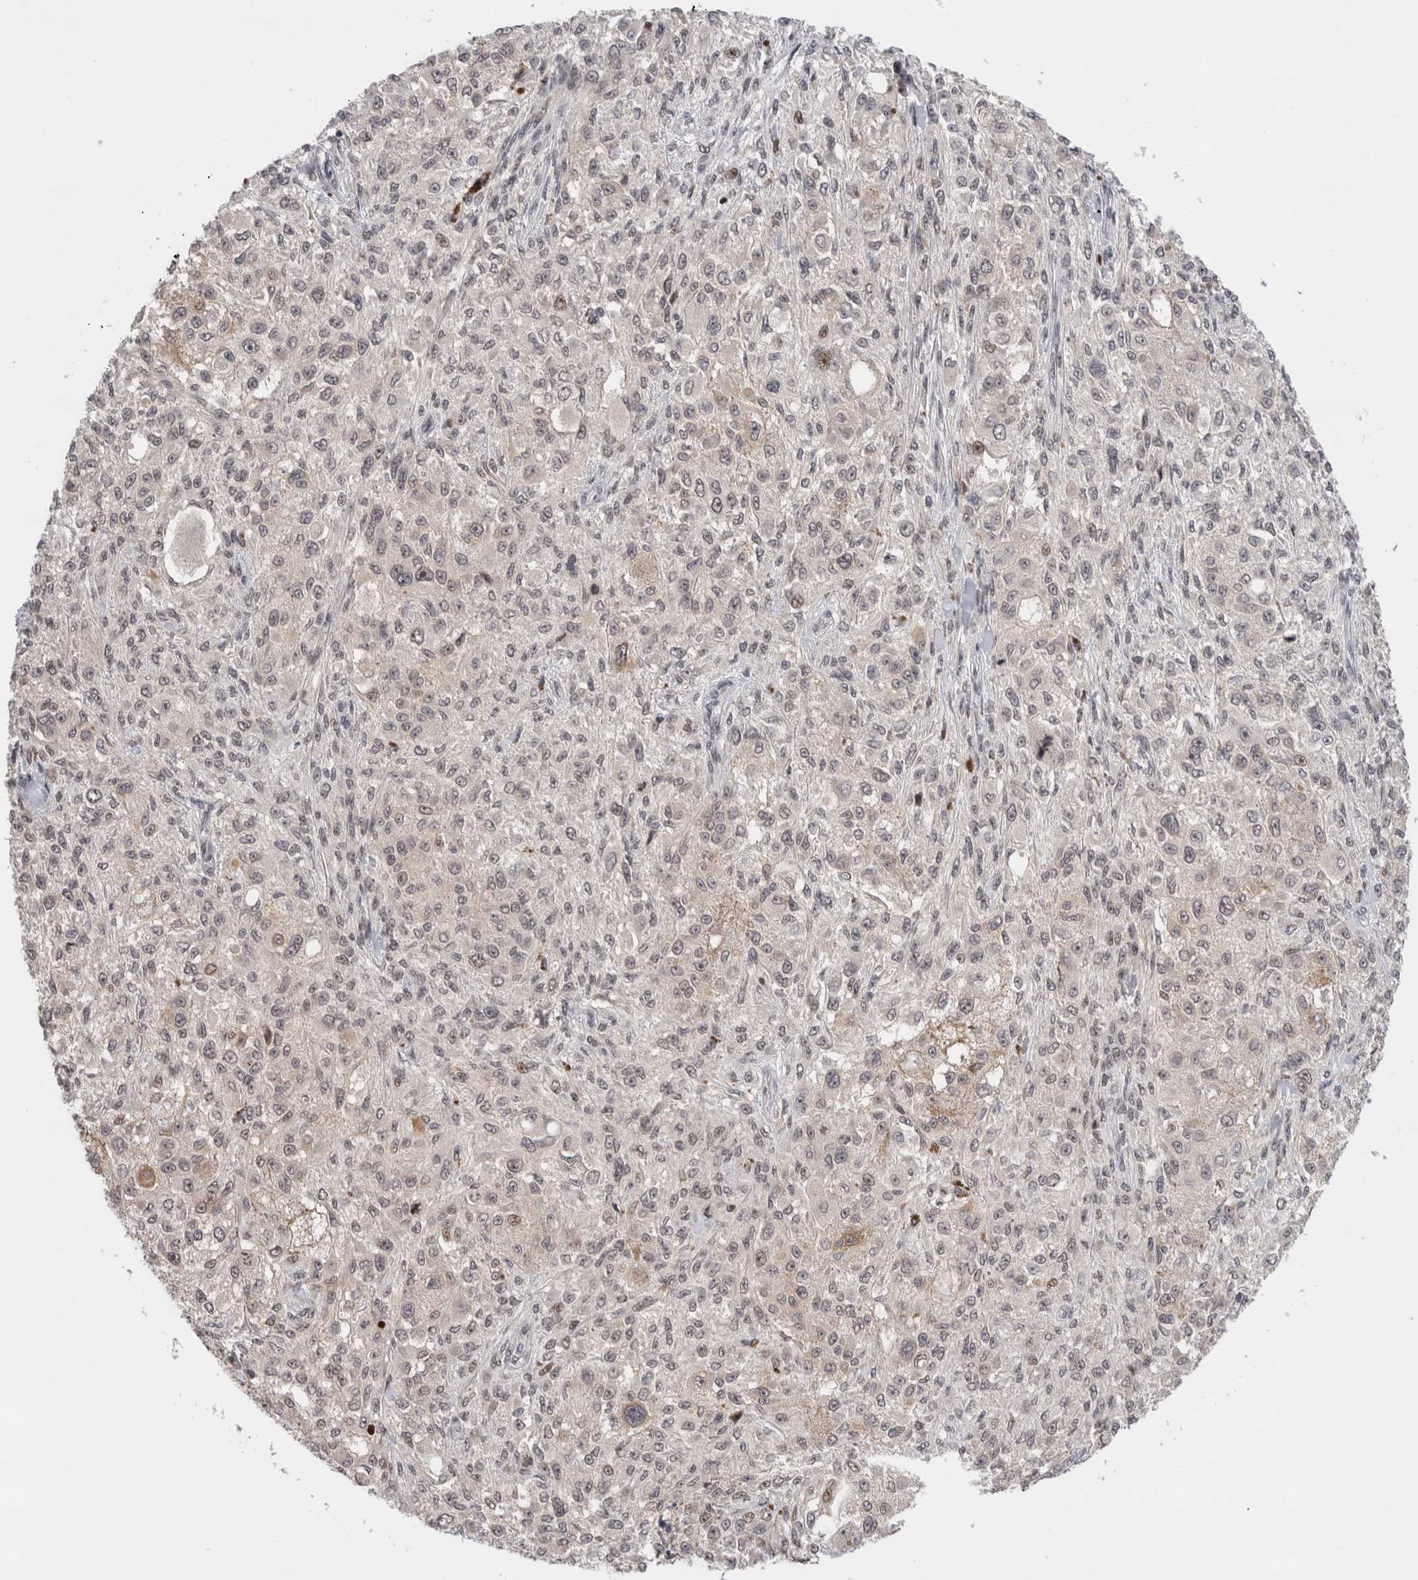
{"staining": {"intensity": "weak", "quantity": "25%-75%", "location": "nuclear"}, "tissue": "melanoma", "cell_type": "Tumor cells", "image_type": "cancer", "snomed": [{"axis": "morphology", "description": "Necrosis, NOS"}, {"axis": "morphology", "description": "Malignant melanoma, NOS"}, {"axis": "topography", "description": "Skin"}], "caption": "Malignant melanoma stained for a protein (brown) exhibits weak nuclear positive expression in approximately 25%-75% of tumor cells.", "gene": "ZNF521", "patient": {"sex": "female", "age": 87}}